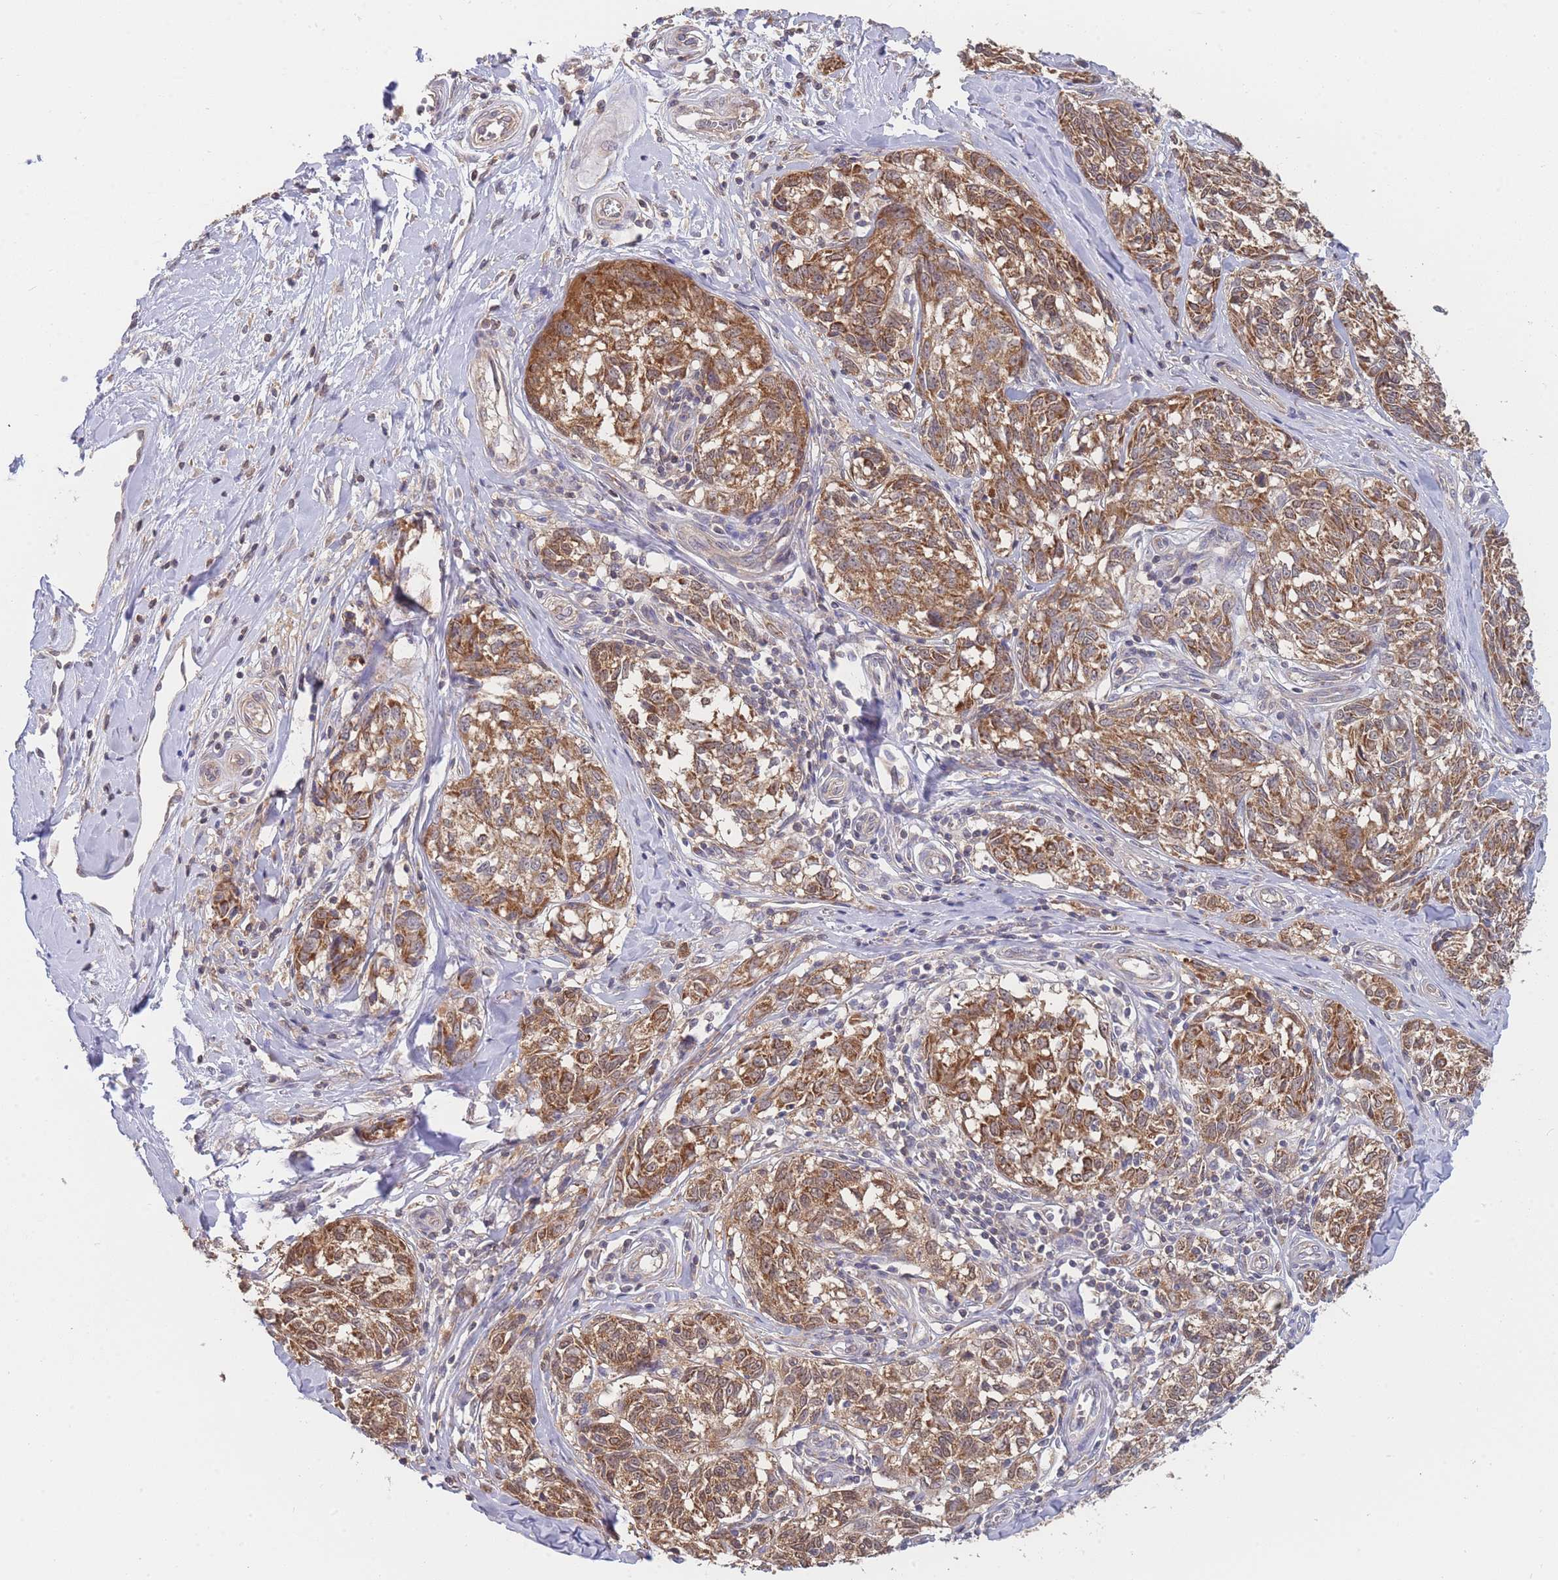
{"staining": {"intensity": "strong", "quantity": ">75%", "location": "cytoplasmic/membranous"}, "tissue": "melanoma", "cell_type": "Tumor cells", "image_type": "cancer", "snomed": [{"axis": "morphology", "description": "Normal tissue, NOS"}, {"axis": "morphology", "description": "Malignant melanoma, NOS"}, {"axis": "topography", "description": "Skin"}], "caption": "IHC of human malignant melanoma displays high levels of strong cytoplasmic/membranous staining in approximately >75% of tumor cells.", "gene": "MRPS18B", "patient": {"sex": "female", "age": 64}}